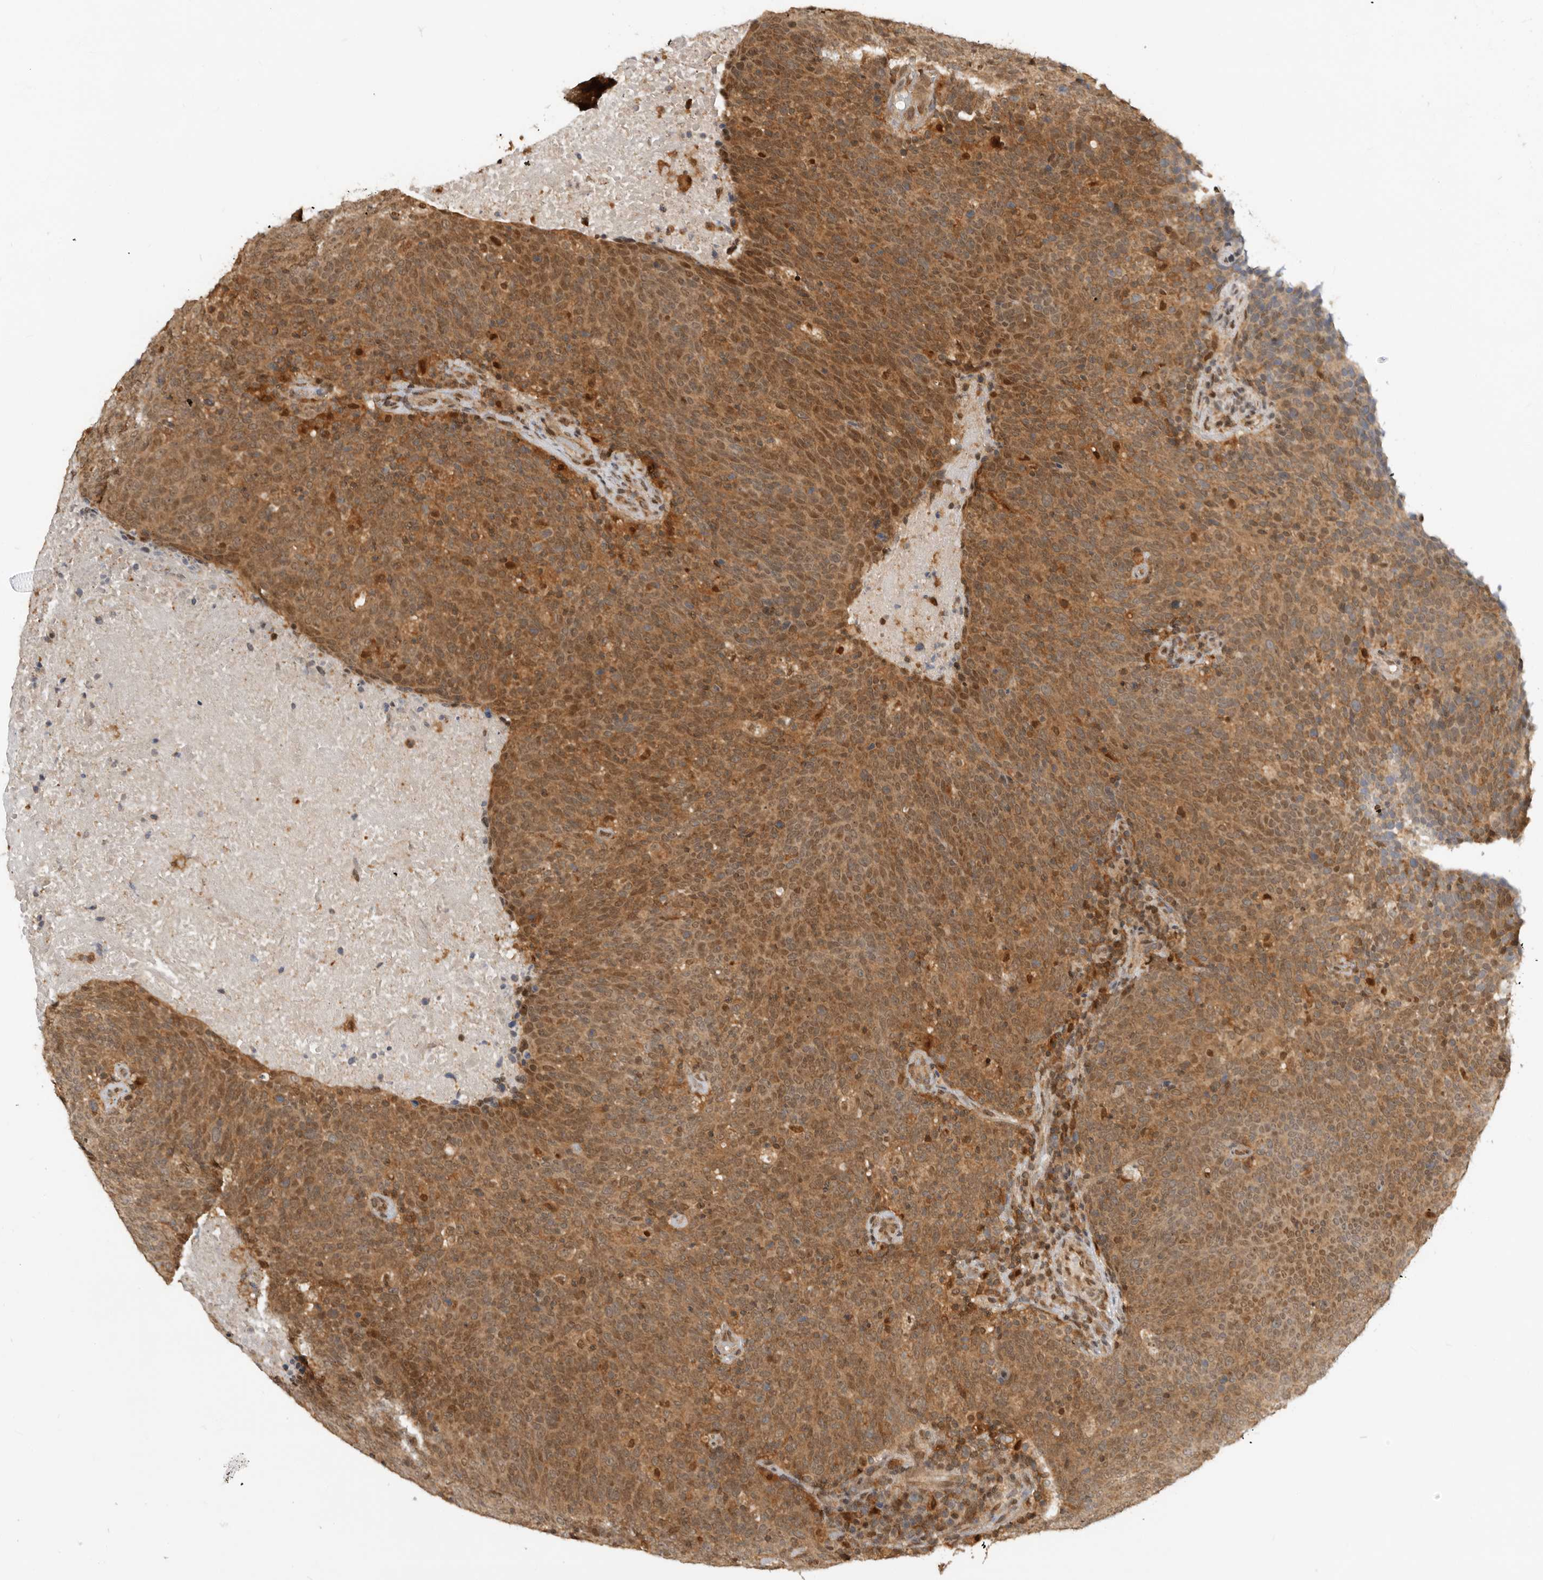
{"staining": {"intensity": "moderate", "quantity": ">75%", "location": "cytoplasmic/membranous,nuclear"}, "tissue": "head and neck cancer", "cell_type": "Tumor cells", "image_type": "cancer", "snomed": [{"axis": "morphology", "description": "Squamous cell carcinoma, NOS"}, {"axis": "morphology", "description": "Squamous cell carcinoma, metastatic, NOS"}, {"axis": "topography", "description": "Lymph node"}, {"axis": "topography", "description": "Head-Neck"}], "caption": "An image showing moderate cytoplasmic/membranous and nuclear expression in about >75% of tumor cells in head and neck cancer (squamous cell carcinoma), as visualized by brown immunohistochemical staining.", "gene": "ADPRS", "patient": {"sex": "male", "age": 62}}